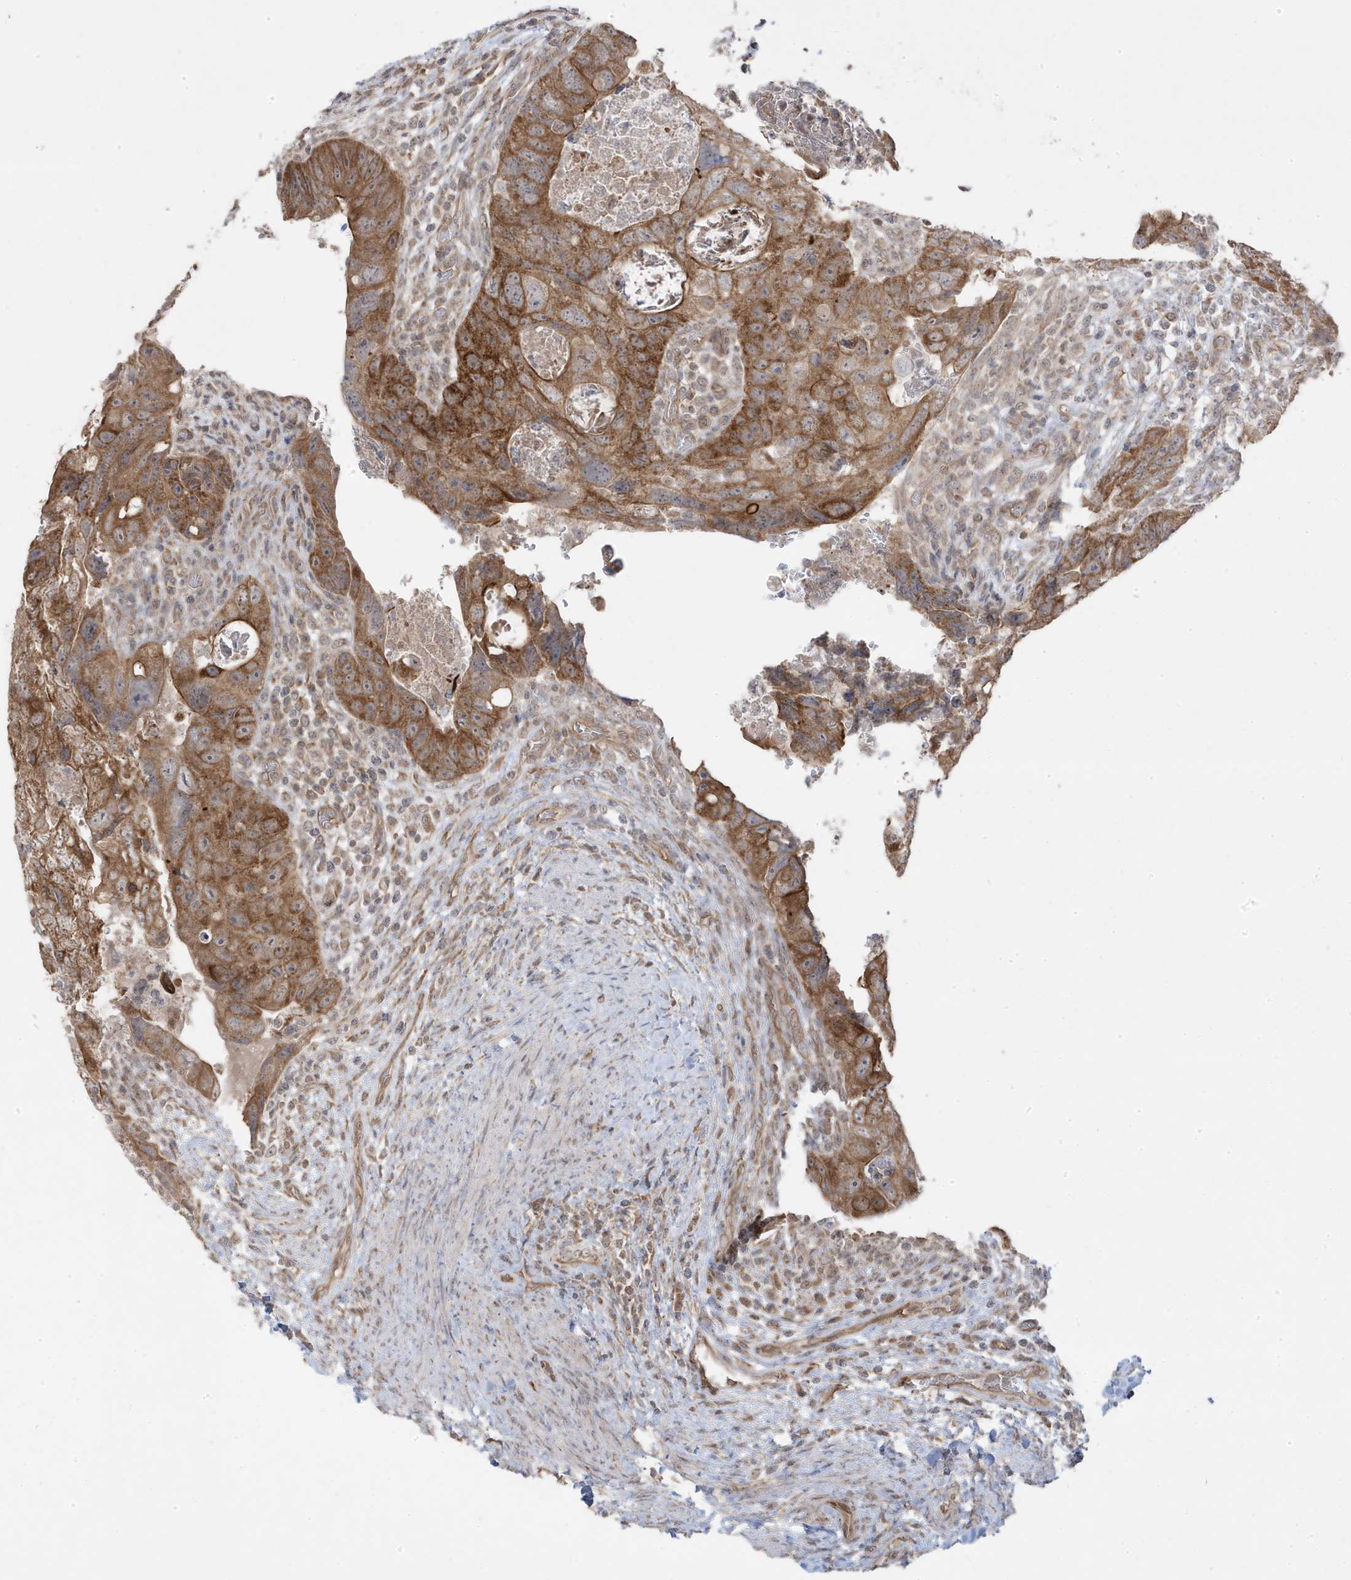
{"staining": {"intensity": "moderate", "quantity": ">75%", "location": "cytoplasmic/membranous"}, "tissue": "colorectal cancer", "cell_type": "Tumor cells", "image_type": "cancer", "snomed": [{"axis": "morphology", "description": "Adenocarcinoma, NOS"}, {"axis": "topography", "description": "Rectum"}], "caption": "Immunohistochemical staining of human adenocarcinoma (colorectal) exhibits medium levels of moderate cytoplasmic/membranous protein staining in about >75% of tumor cells.", "gene": "DNAJC12", "patient": {"sex": "male", "age": 59}}